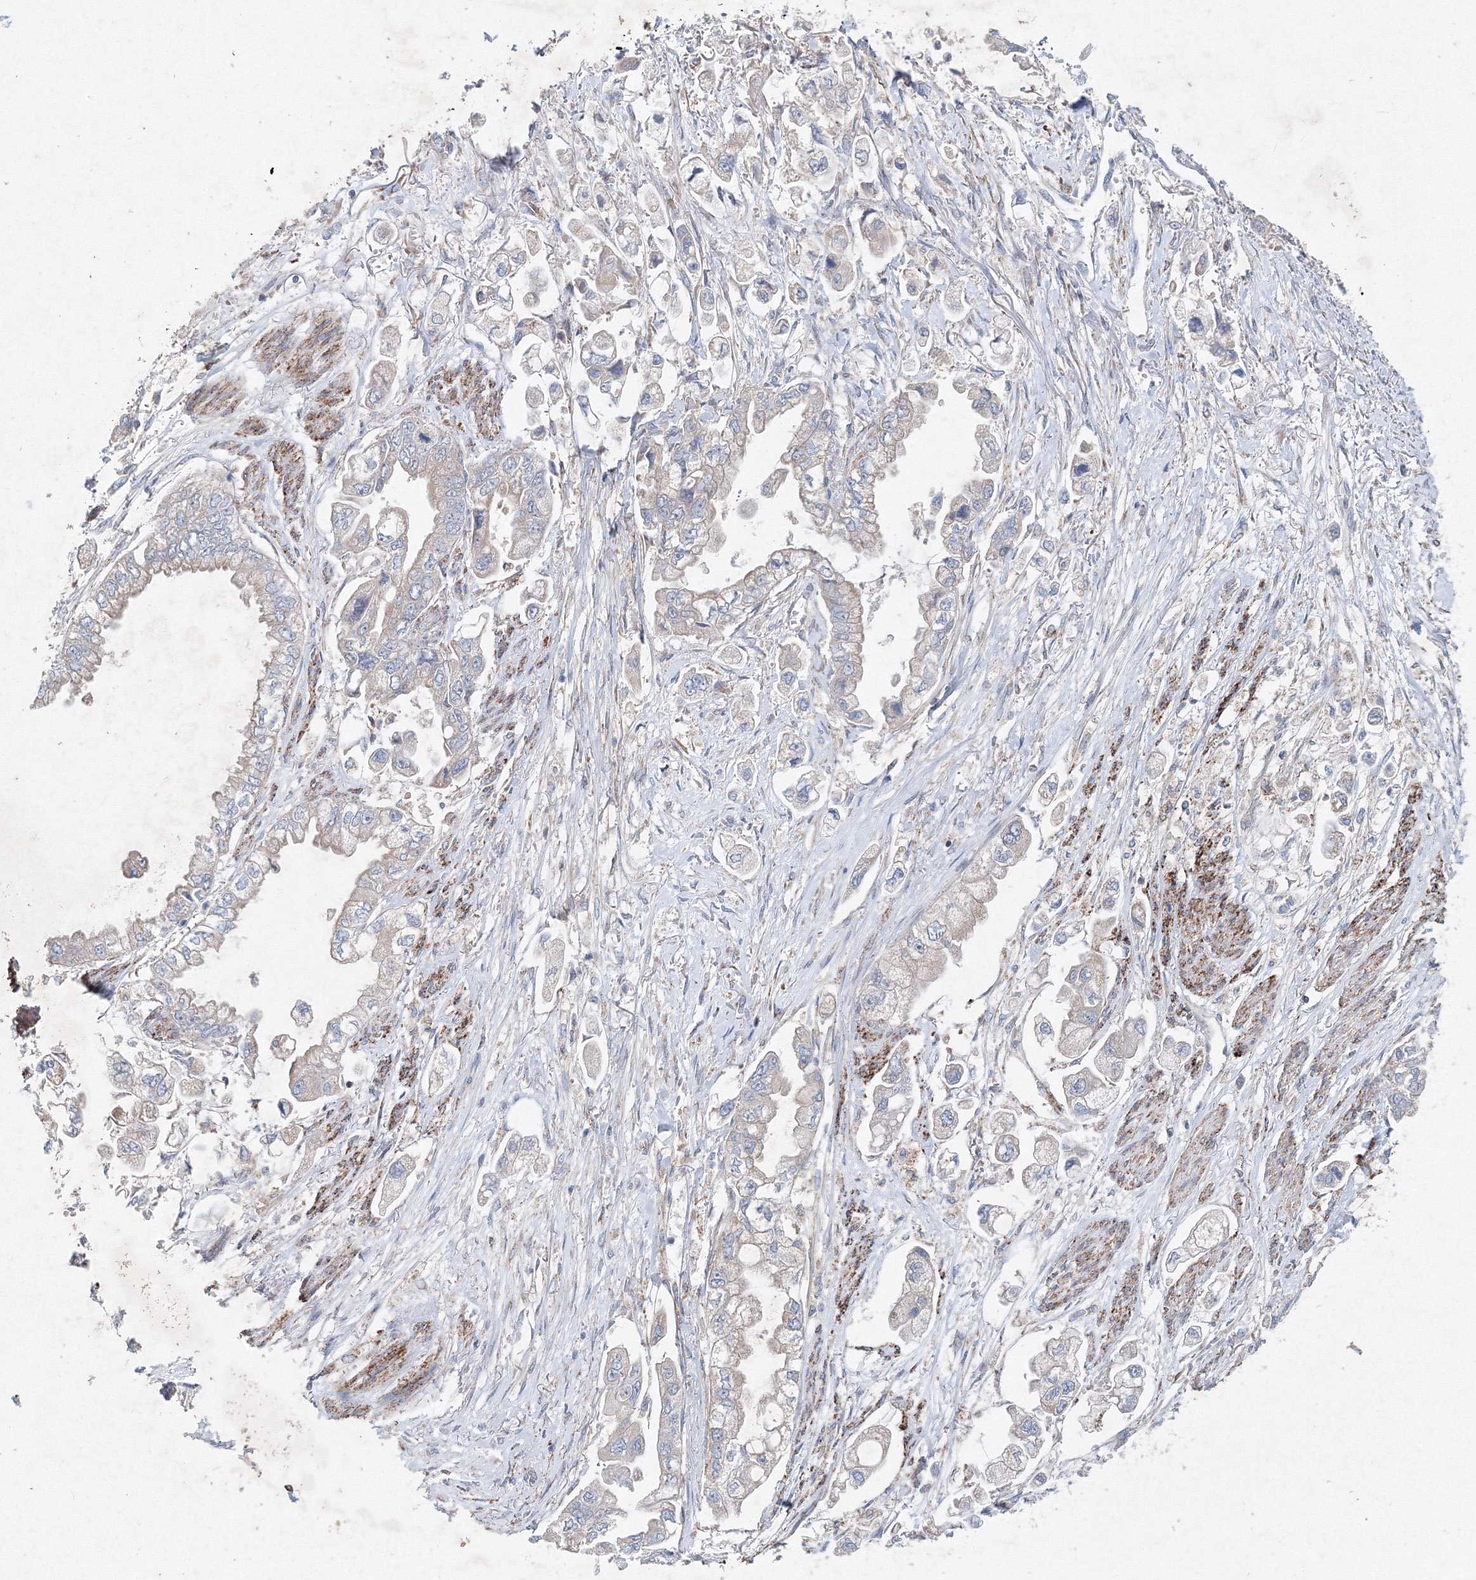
{"staining": {"intensity": "negative", "quantity": "none", "location": "none"}, "tissue": "stomach cancer", "cell_type": "Tumor cells", "image_type": "cancer", "snomed": [{"axis": "morphology", "description": "Adenocarcinoma, NOS"}, {"axis": "topography", "description": "Stomach"}], "caption": "The image demonstrates no staining of tumor cells in stomach adenocarcinoma.", "gene": "WDR49", "patient": {"sex": "male", "age": 62}}